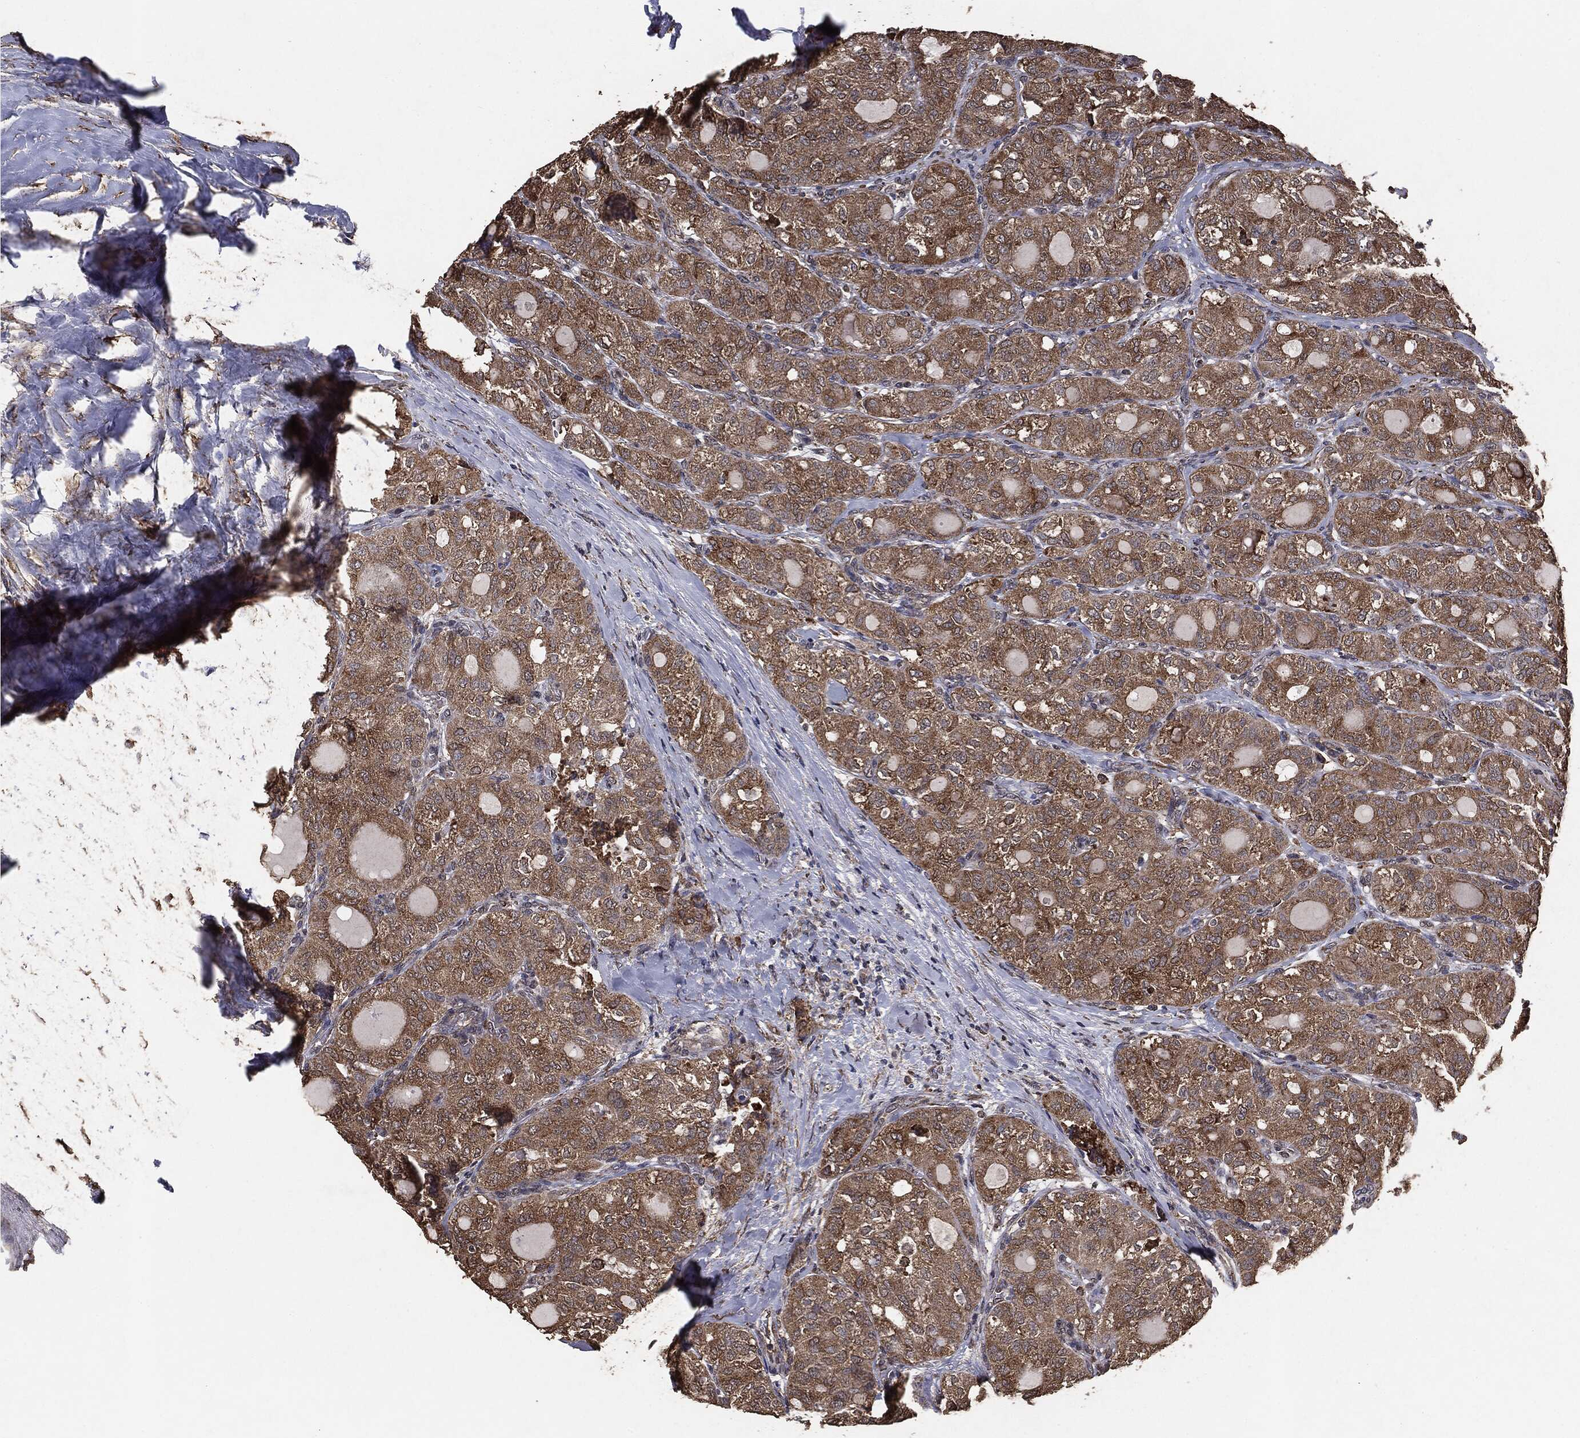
{"staining": {"intensity": "moderate", "quantity": ">75%", "location": "cytoplasmic/membranous"}, "tissue": "thyroid cancer", "cell_type": "Tumor cells", "image_type": "cancer", "snomed": [{"axis": "morphology", "description": "Follicular adenoma carcinoma, NOS"}, {"axis": "topography", "description": "Thyroid gland"}], "caption": "Follicular adenoma carcinoma (thyroid) stained with a brown dye exhibits moderate cytoplasmic/membranous positive staining in about >75% of tumor cells.", "gene": "MTOR", "patient": {"sex": "male", "age": 75}}